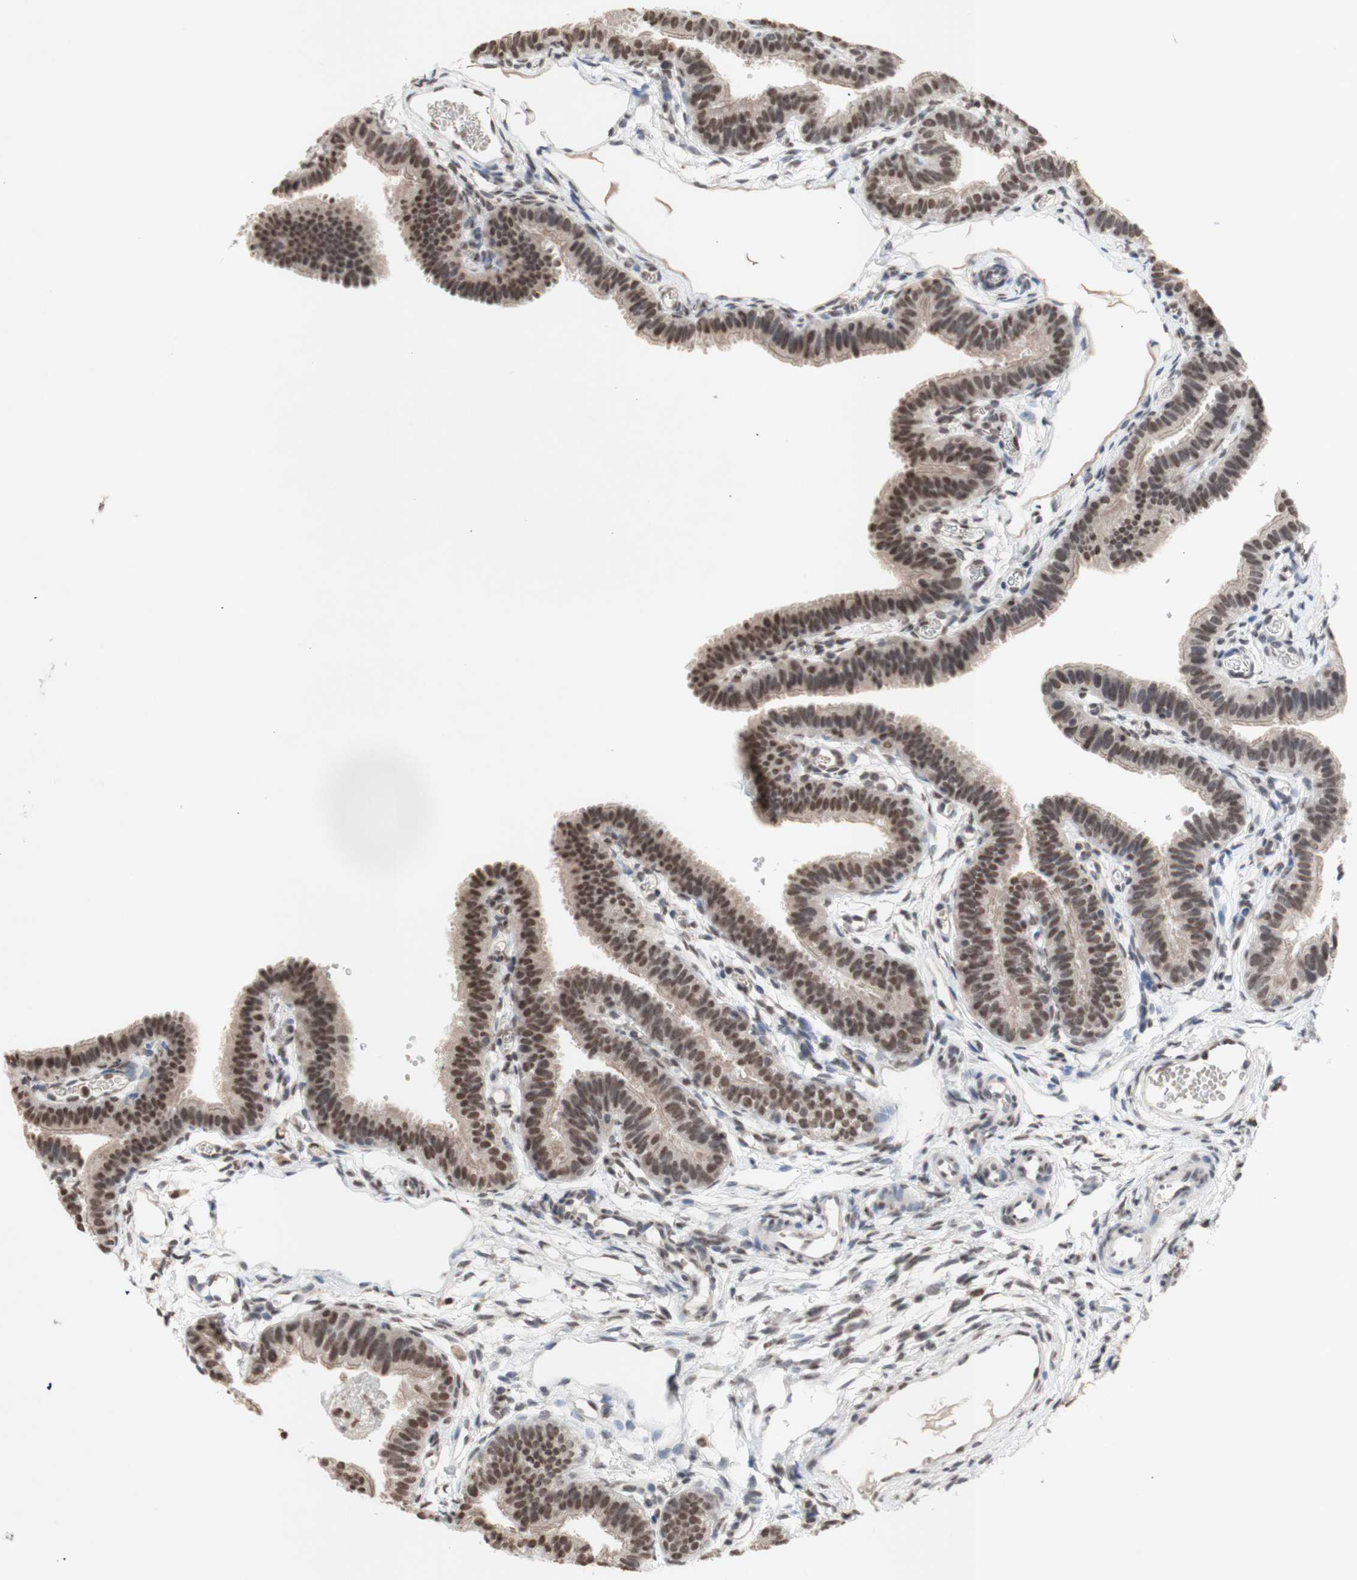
{"staining": {"intensity": "moderate", "quantity": ">75%", "location": "nuclear"}, "tissue": "fallopian tube", "cell_type": "Glandular cells", "image_type": "normal", "snomed": [{"axis": "morphology", "description": "Normal tissue, NOS"}, {"axis": "topography", "description": "Fallopian tube"}, {"axis": "topography", "description": "Placenta"}], "caption": "IHC of benign fallopian tube demonstrates medium levels of moderate nuclear expression in approximately >75% of glandular cells. (DAB IHC with brightfield microscopy, high magnification).", "gene": "SFPQ", "patient": {"sex": "female", "age": 34}}